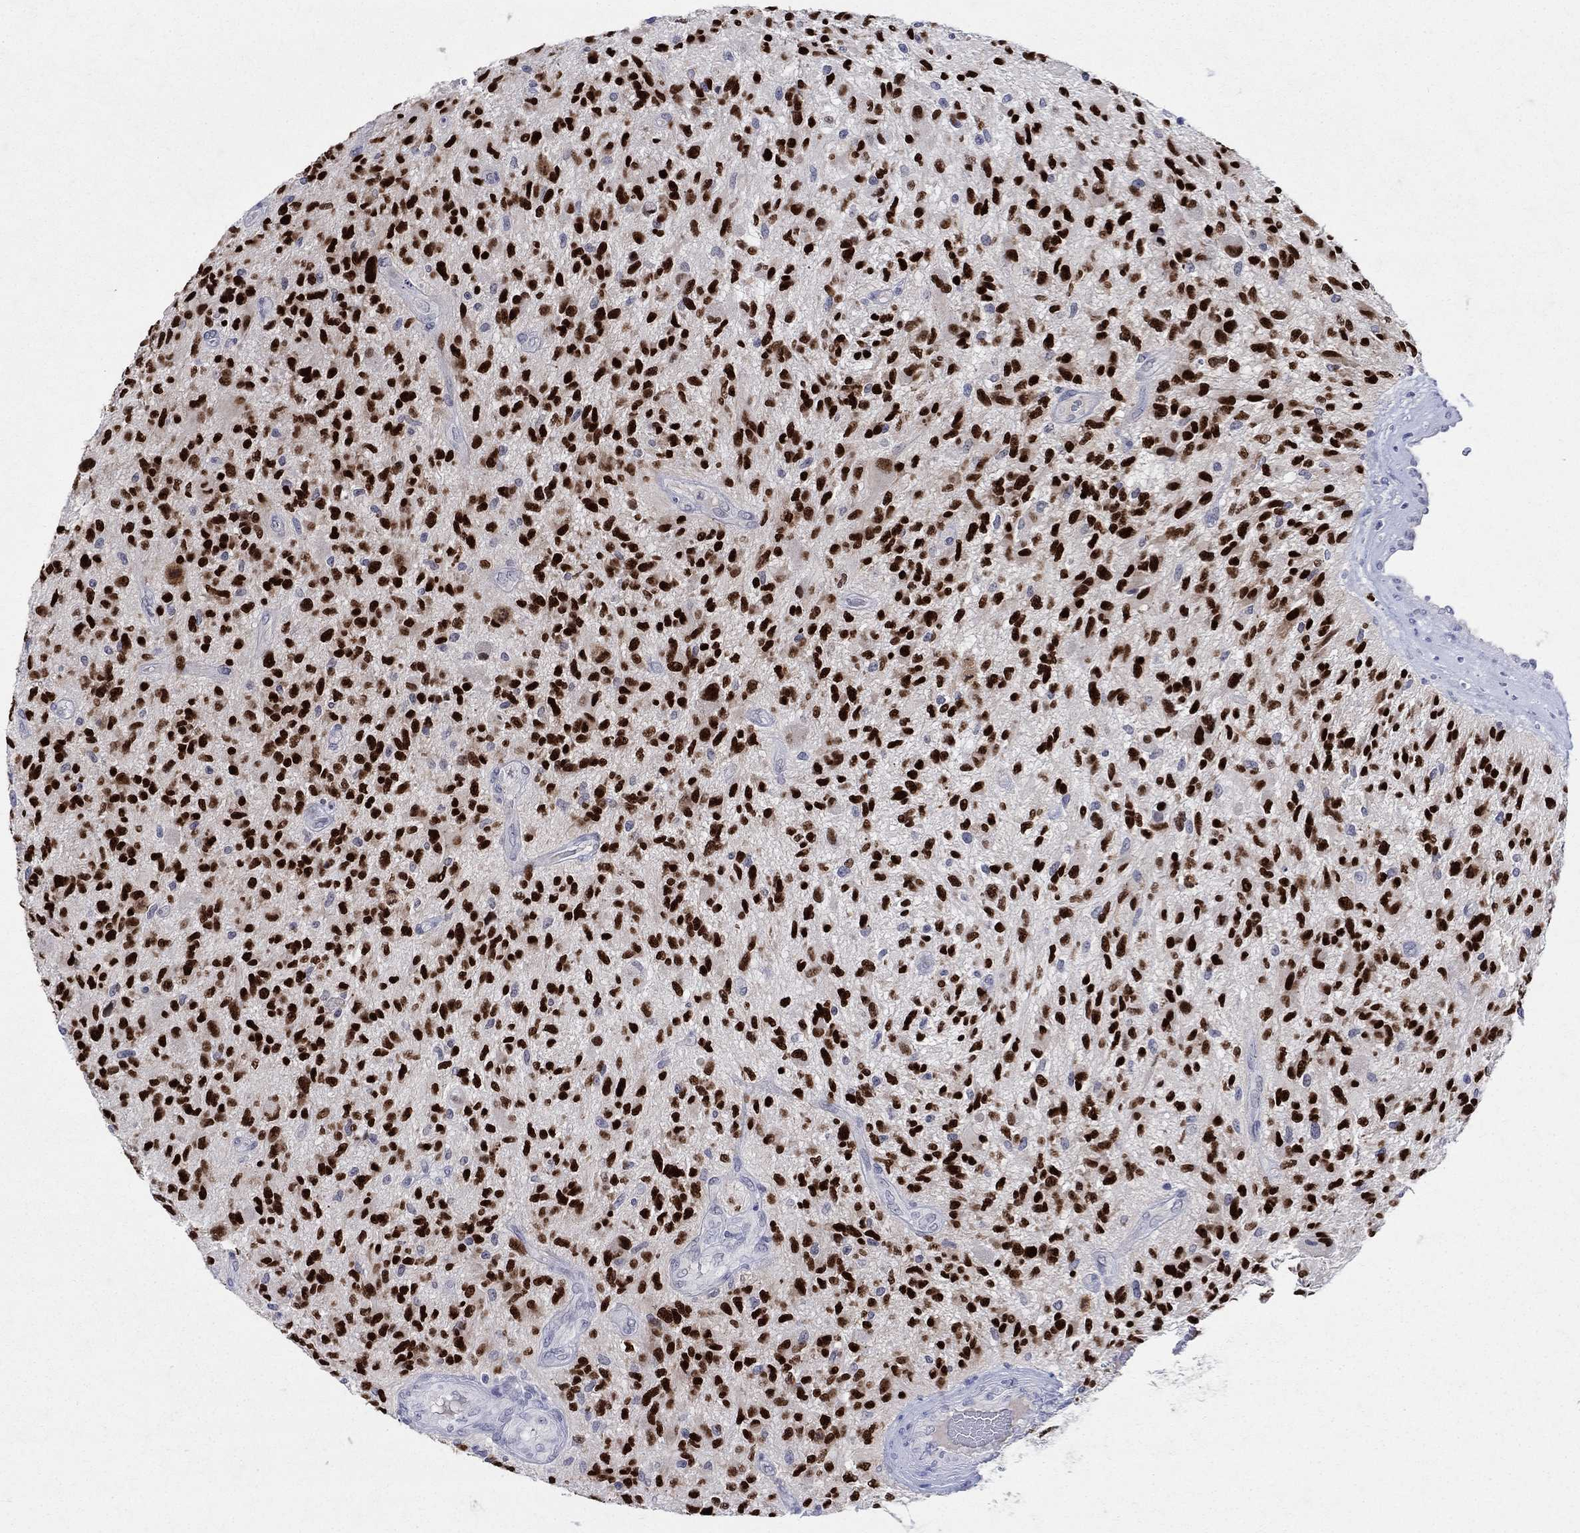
{"staining": {"intensity": "strong", "quantity": ">75%", "location": "nuclear"}, "tissue": "glioma", "cell_type": "Tumor cells", "image_type": "cancer", "snomed": [{"axis": "morphology", "description": "Glioma, malignant, High grade"}, {"axis": "topography", "description": "Brain"}], "caption": "This is an image of IHC staining of glioma, which shows strong expression in the nuclear of tumor cells.", "gene": "SOX2", "patient": {"sex": "male", "age": 47}}